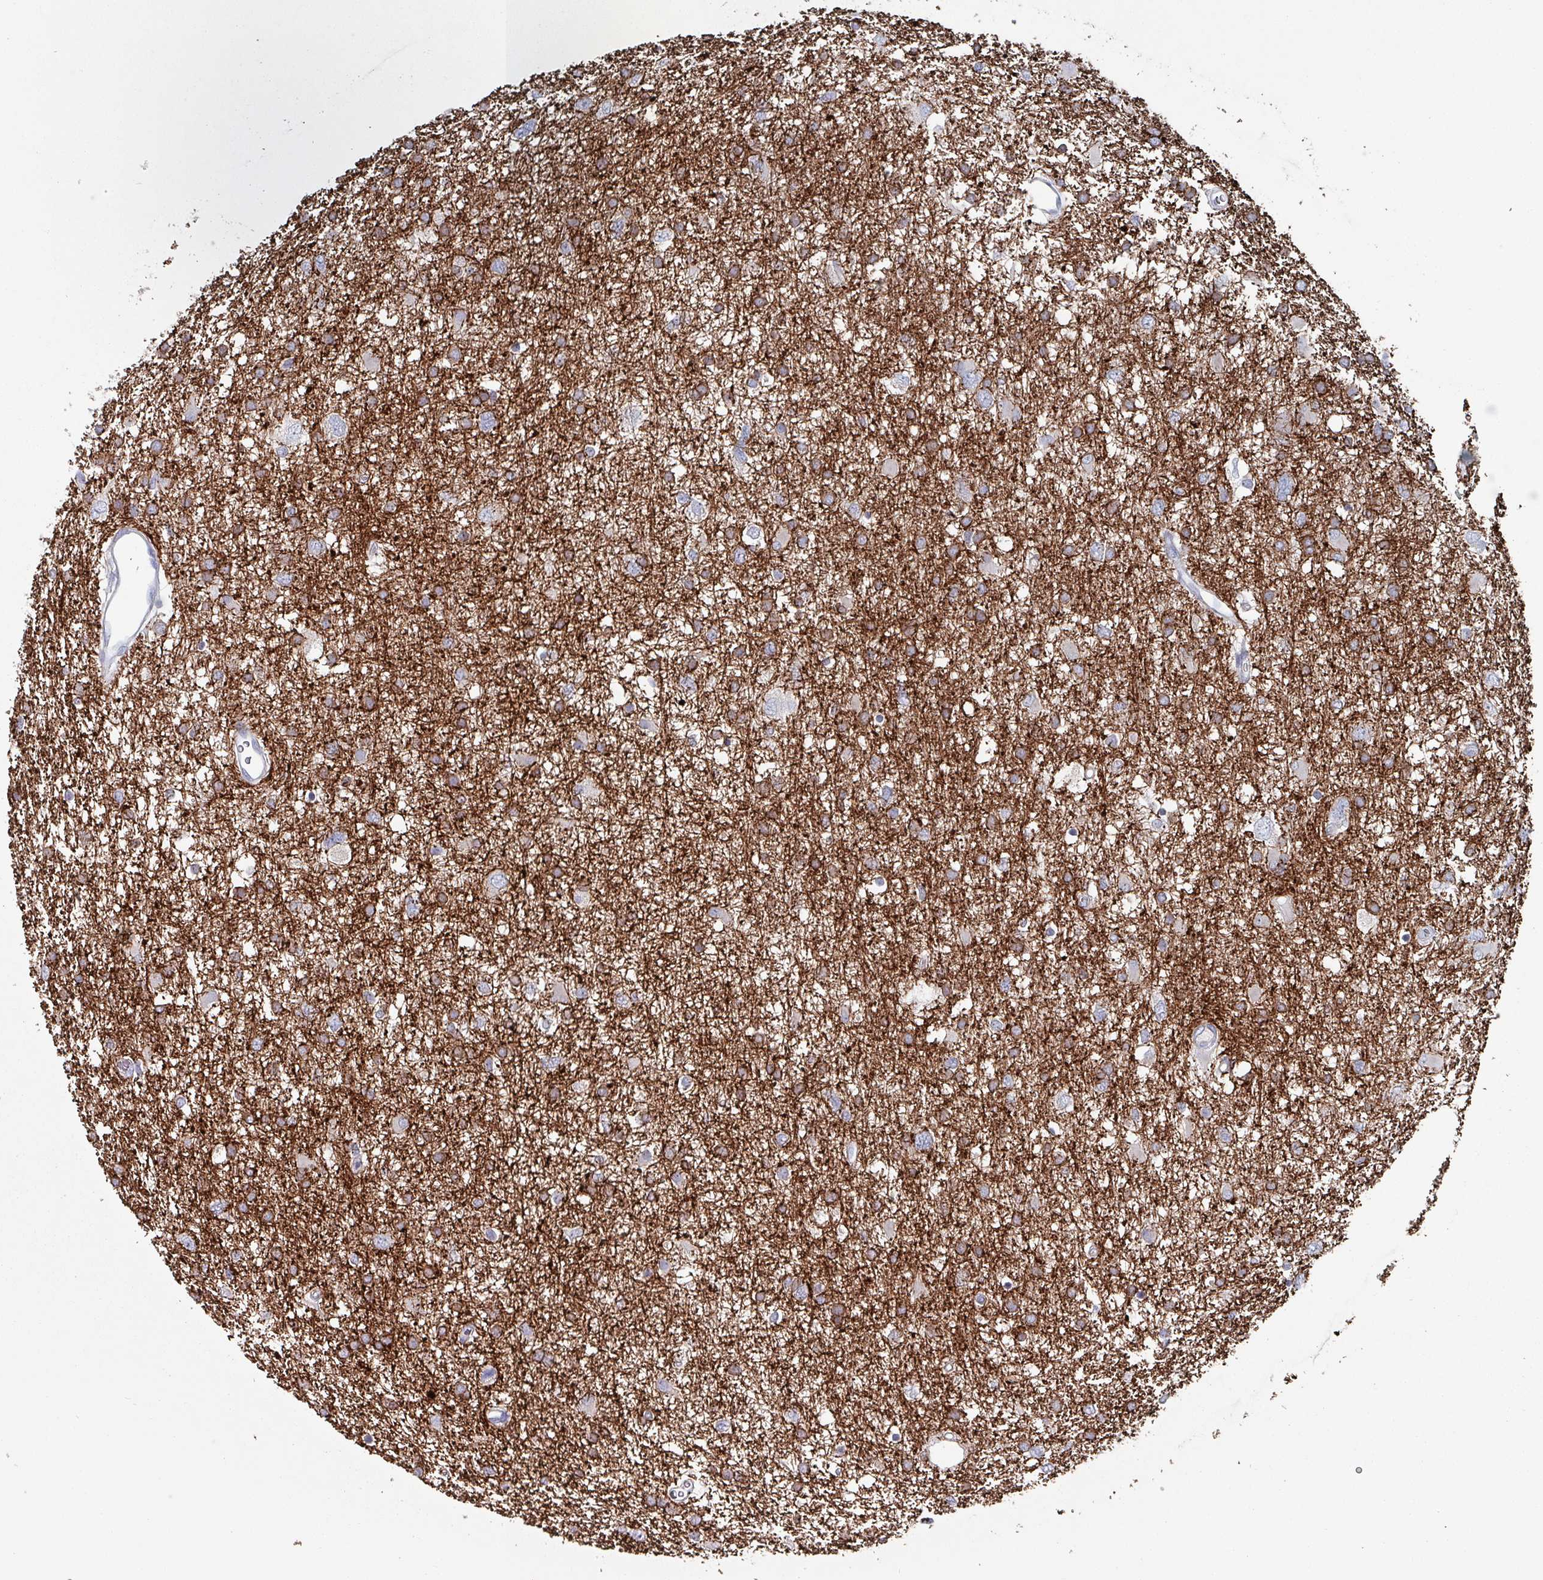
{"staining": {"intensity": "negative", "quantity": "none", "location": "none"}, "tissue": "glioma", "cell_type": "Tumor cells", "image_type": "cancer", "snomed": [{"axis": "morphology", "description": "Glioma, malignant, High grade"}, {"axis": "topography", "description": "Brain"}], "caption": "There is no significant positivity in tumor cells of glioma.", "gene": "DRD5", "patient": {"sex": "male", "age": 61}}